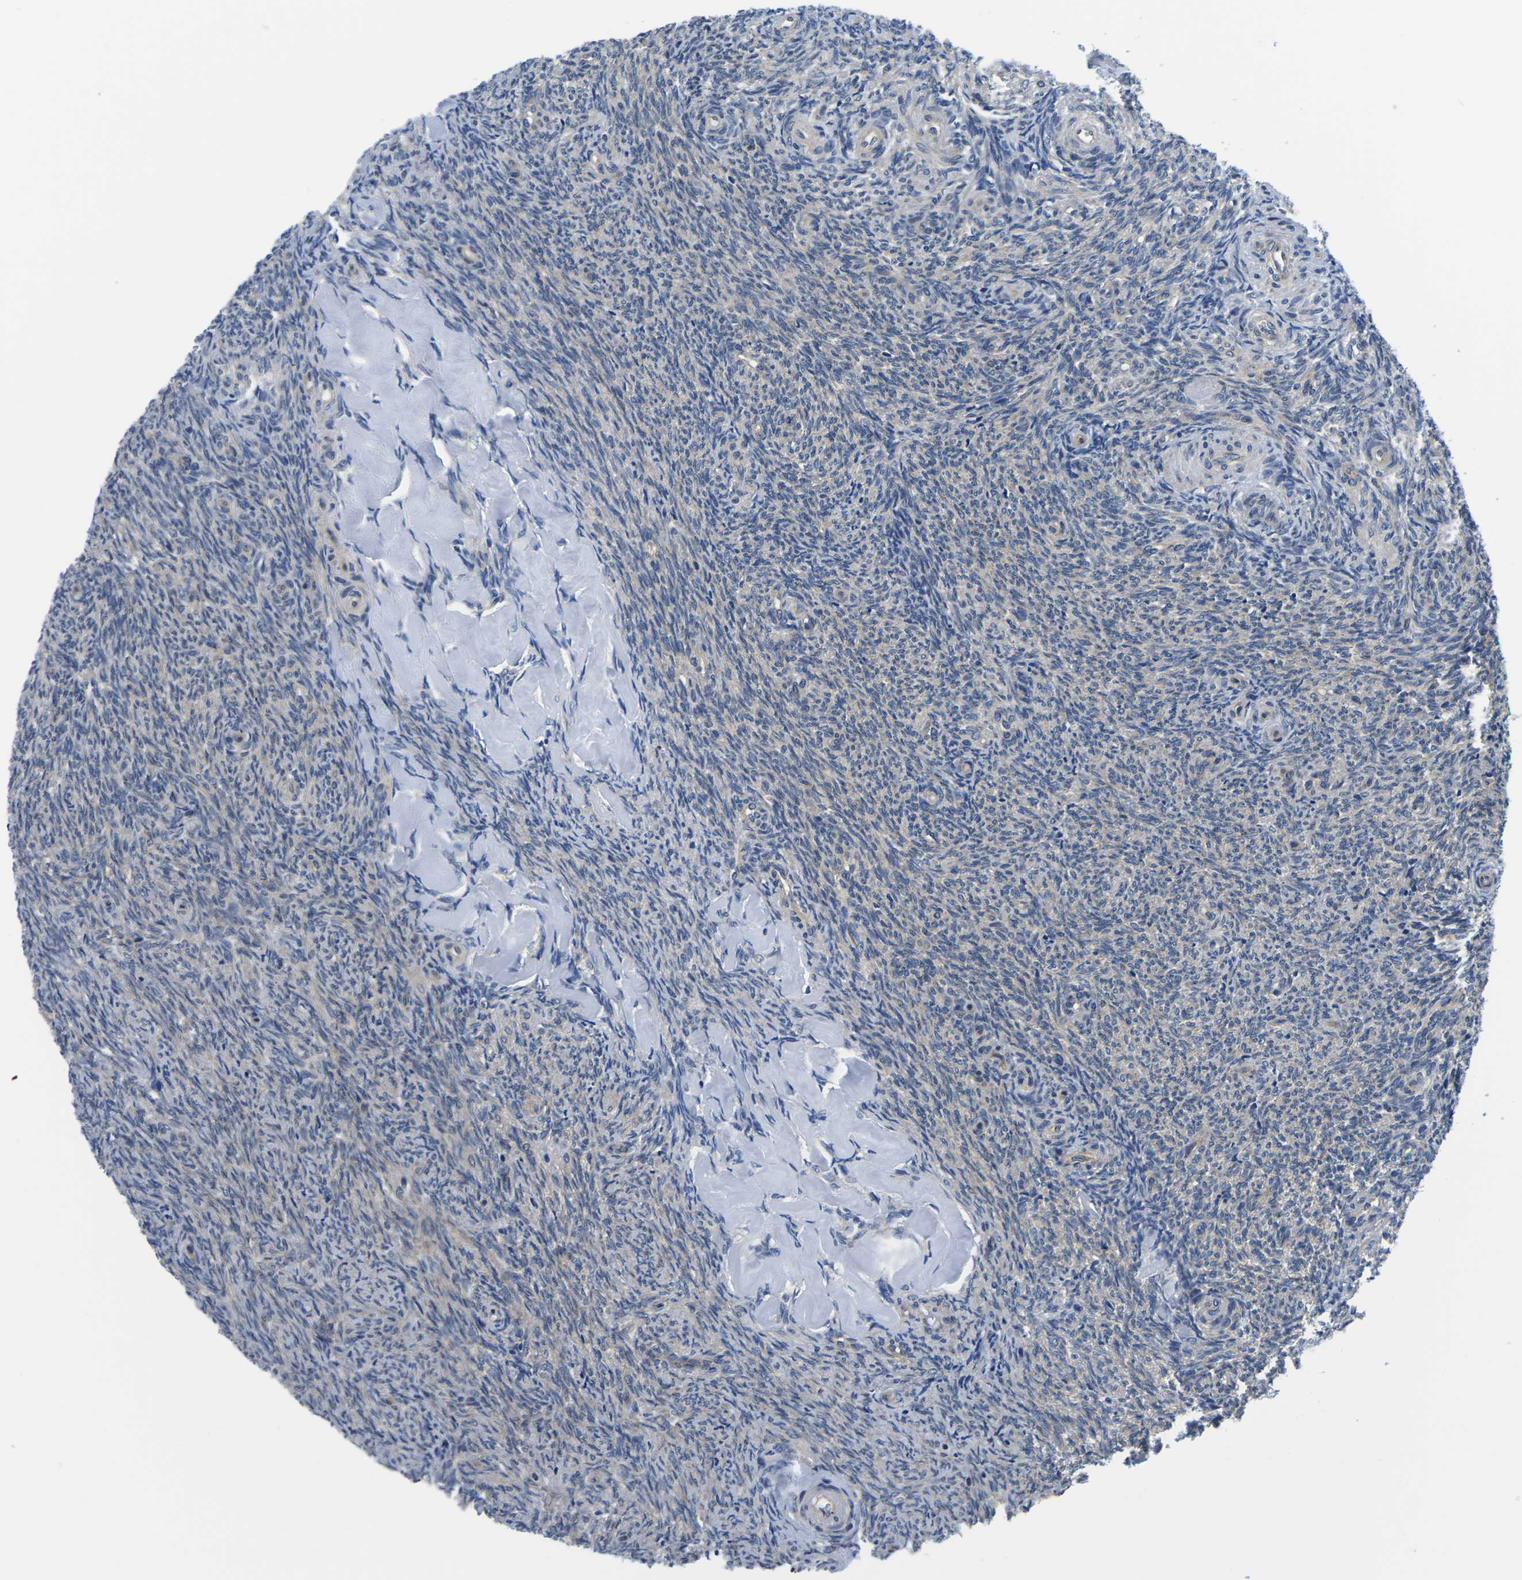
{"staining": {"intensity": "weak", "quantity": ">75%", "location": "cytoplasmic/membranous"}, "tissue": "ovary", "cell_type": "Follicle cells", "image_type": "normal", "snomed": [{"axis": "morphology", "description": "Normal tissue, NOS"}, {"axis": "topography", "description": "Ovary"}], "caption": "This photomicrograph exhibits IHC staining of benign ovary, with low weak cytoplasmic/membranous expression in approximately >75% of follicle cells.", "gene": "GSK3B", "patient": {"sex": "female", "age": 41}}